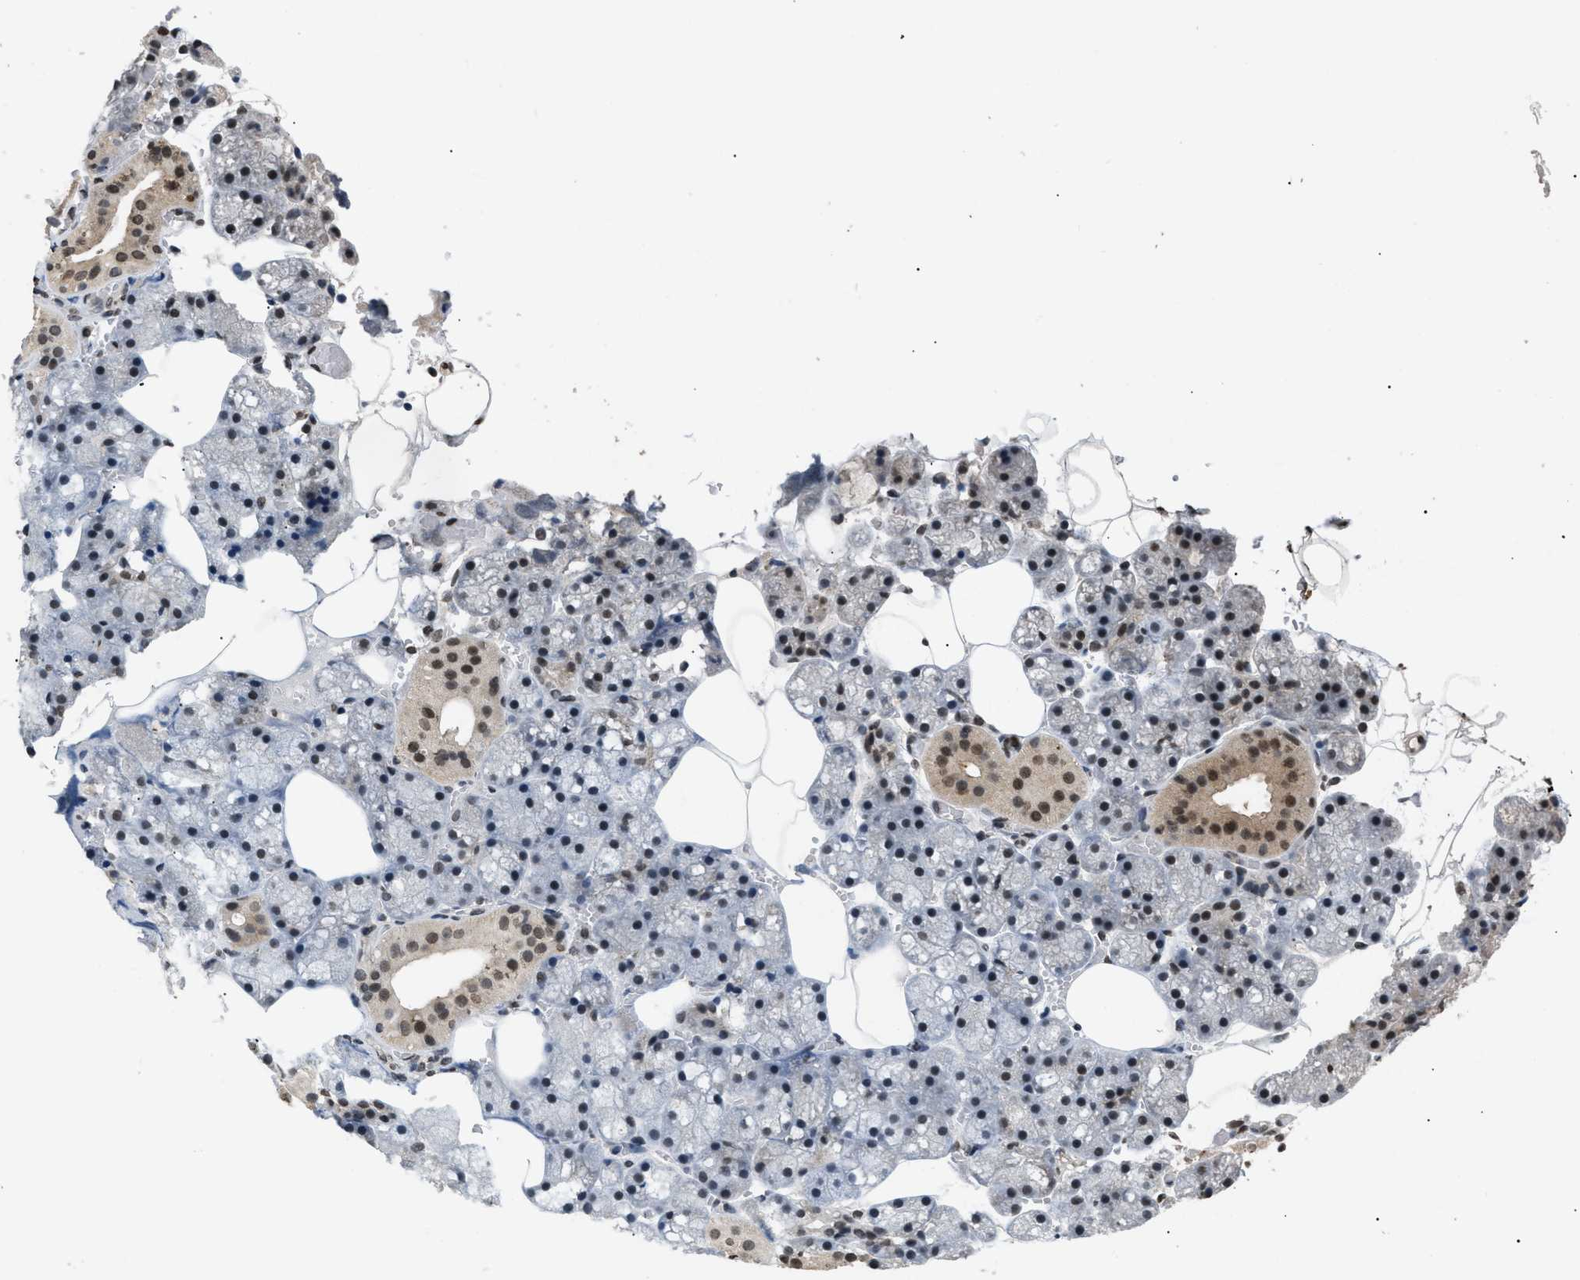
{"staining": {"intensity": "moderate", "quantity": "25%-75%", "location": "cytoplasmic/membranous,nuclear"}, "tissue": "salivary gland", "cell_type": "Glandular cells", "image_type": "normal", "snomed": [{"axis": "morphology", "description": "Normal tissue, NOS"}, {"axis": "topography", "description": "Salivary gland"}], "caption": "Immunohistochemistry of normal human salivary gland demonstrates medium levels of moderate cytoplasmic/membranous,nuclear positivity in about 25%-75% of glandular cells. The staining was performed using DAB (3,3'-diaminobenzidine), with brown indicating positive protein expression. Nuclei are stained blue with hematoxylin.", "gene": "RBM5", "patient": {"sex": "male", "age": 62}}